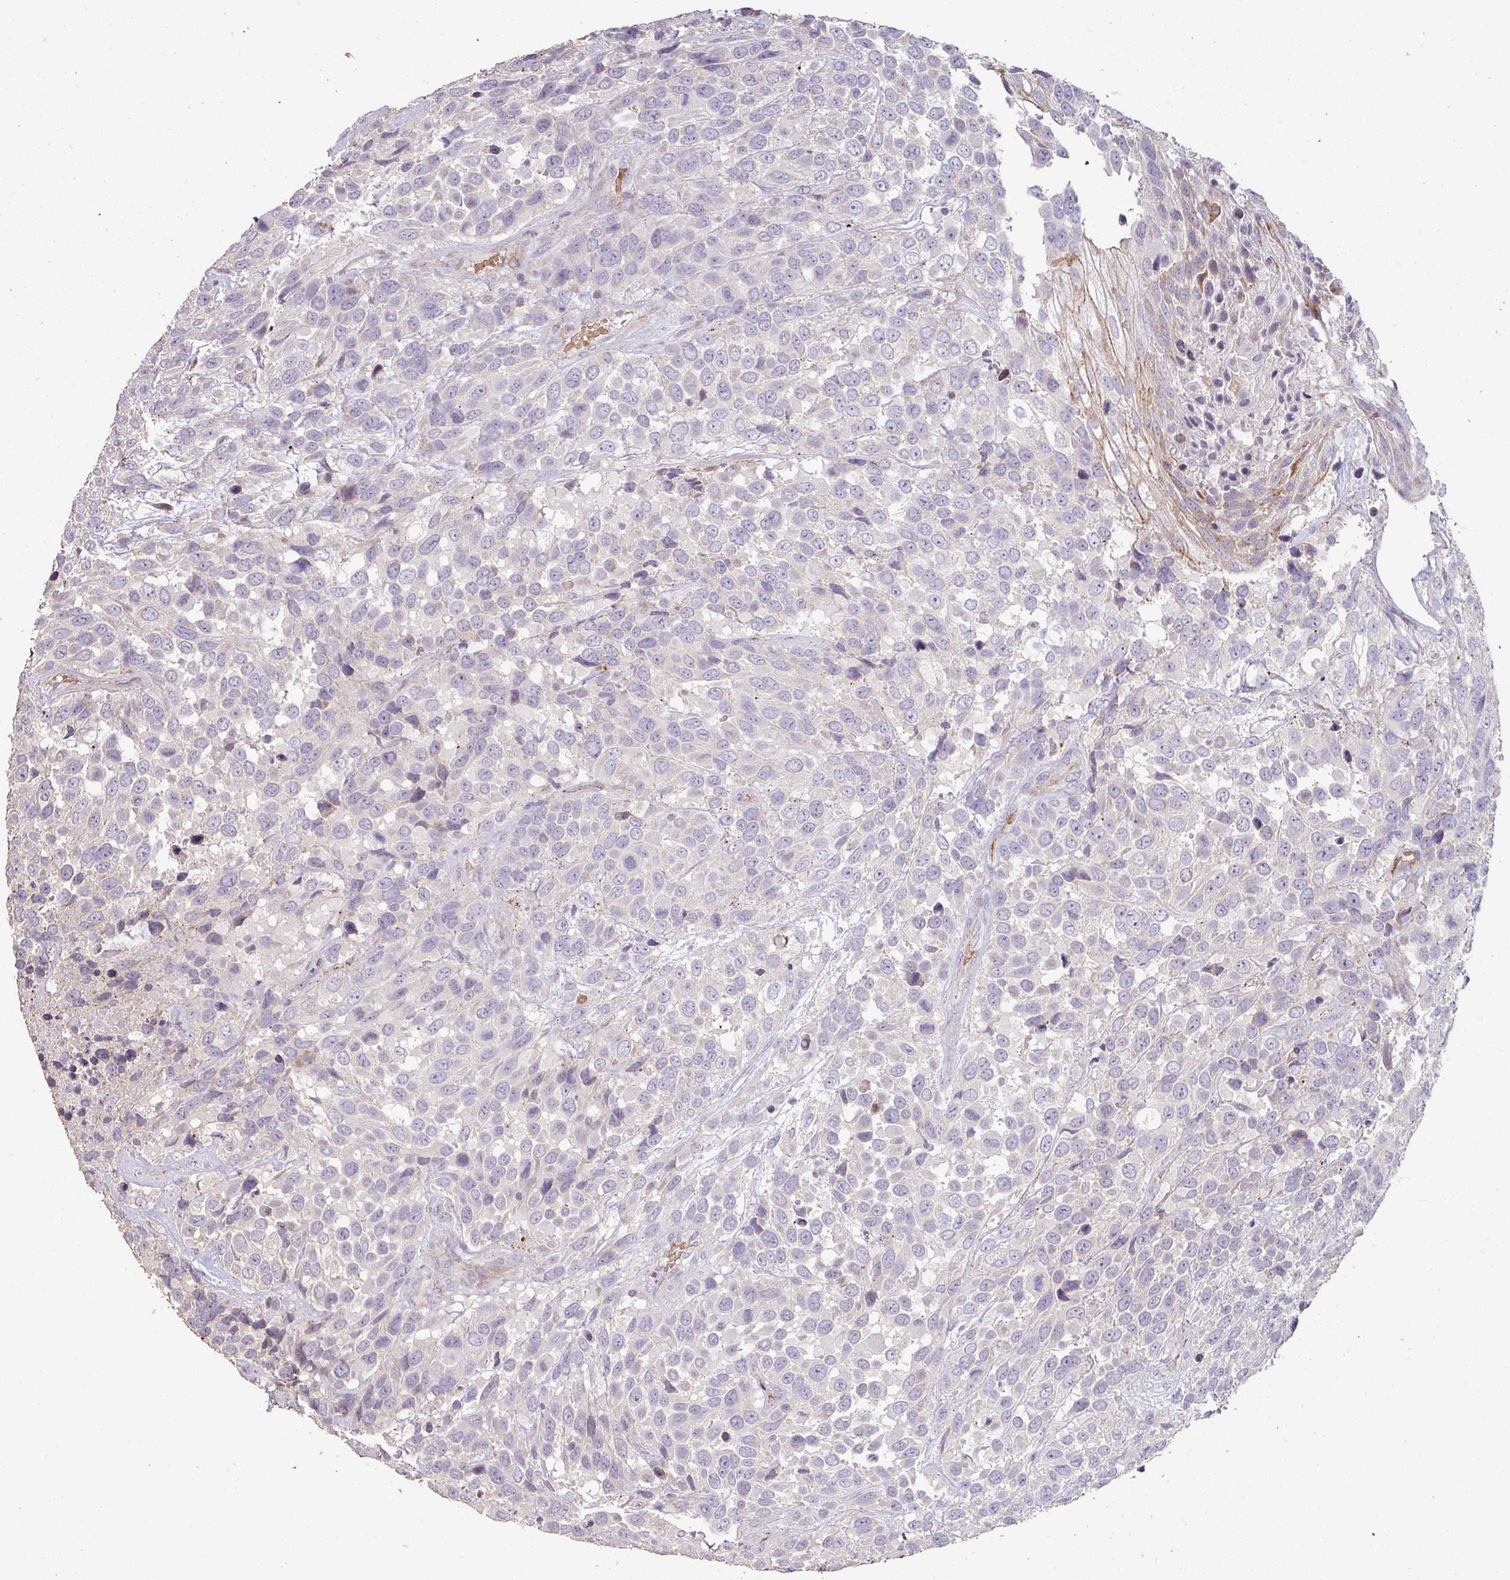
{"staining": {"intensity": "negative", "quantity": "none", "location": "none"}, "tissue": "urothelial cancer", "cell_type": "Tumor cells", "image_type": "cancer", "snomed": [{"axis": "morphology", "description": "Urothelial carcinoma, High grade"}, {"axis": "topography", "description": "Urinary bladder"}], "caption": "Tumor cells are negative for protein expression in human urothelial carcinoma (high-grade).", "gene": "RPL23A", "patient": {"sex": "female", "age": 70}}